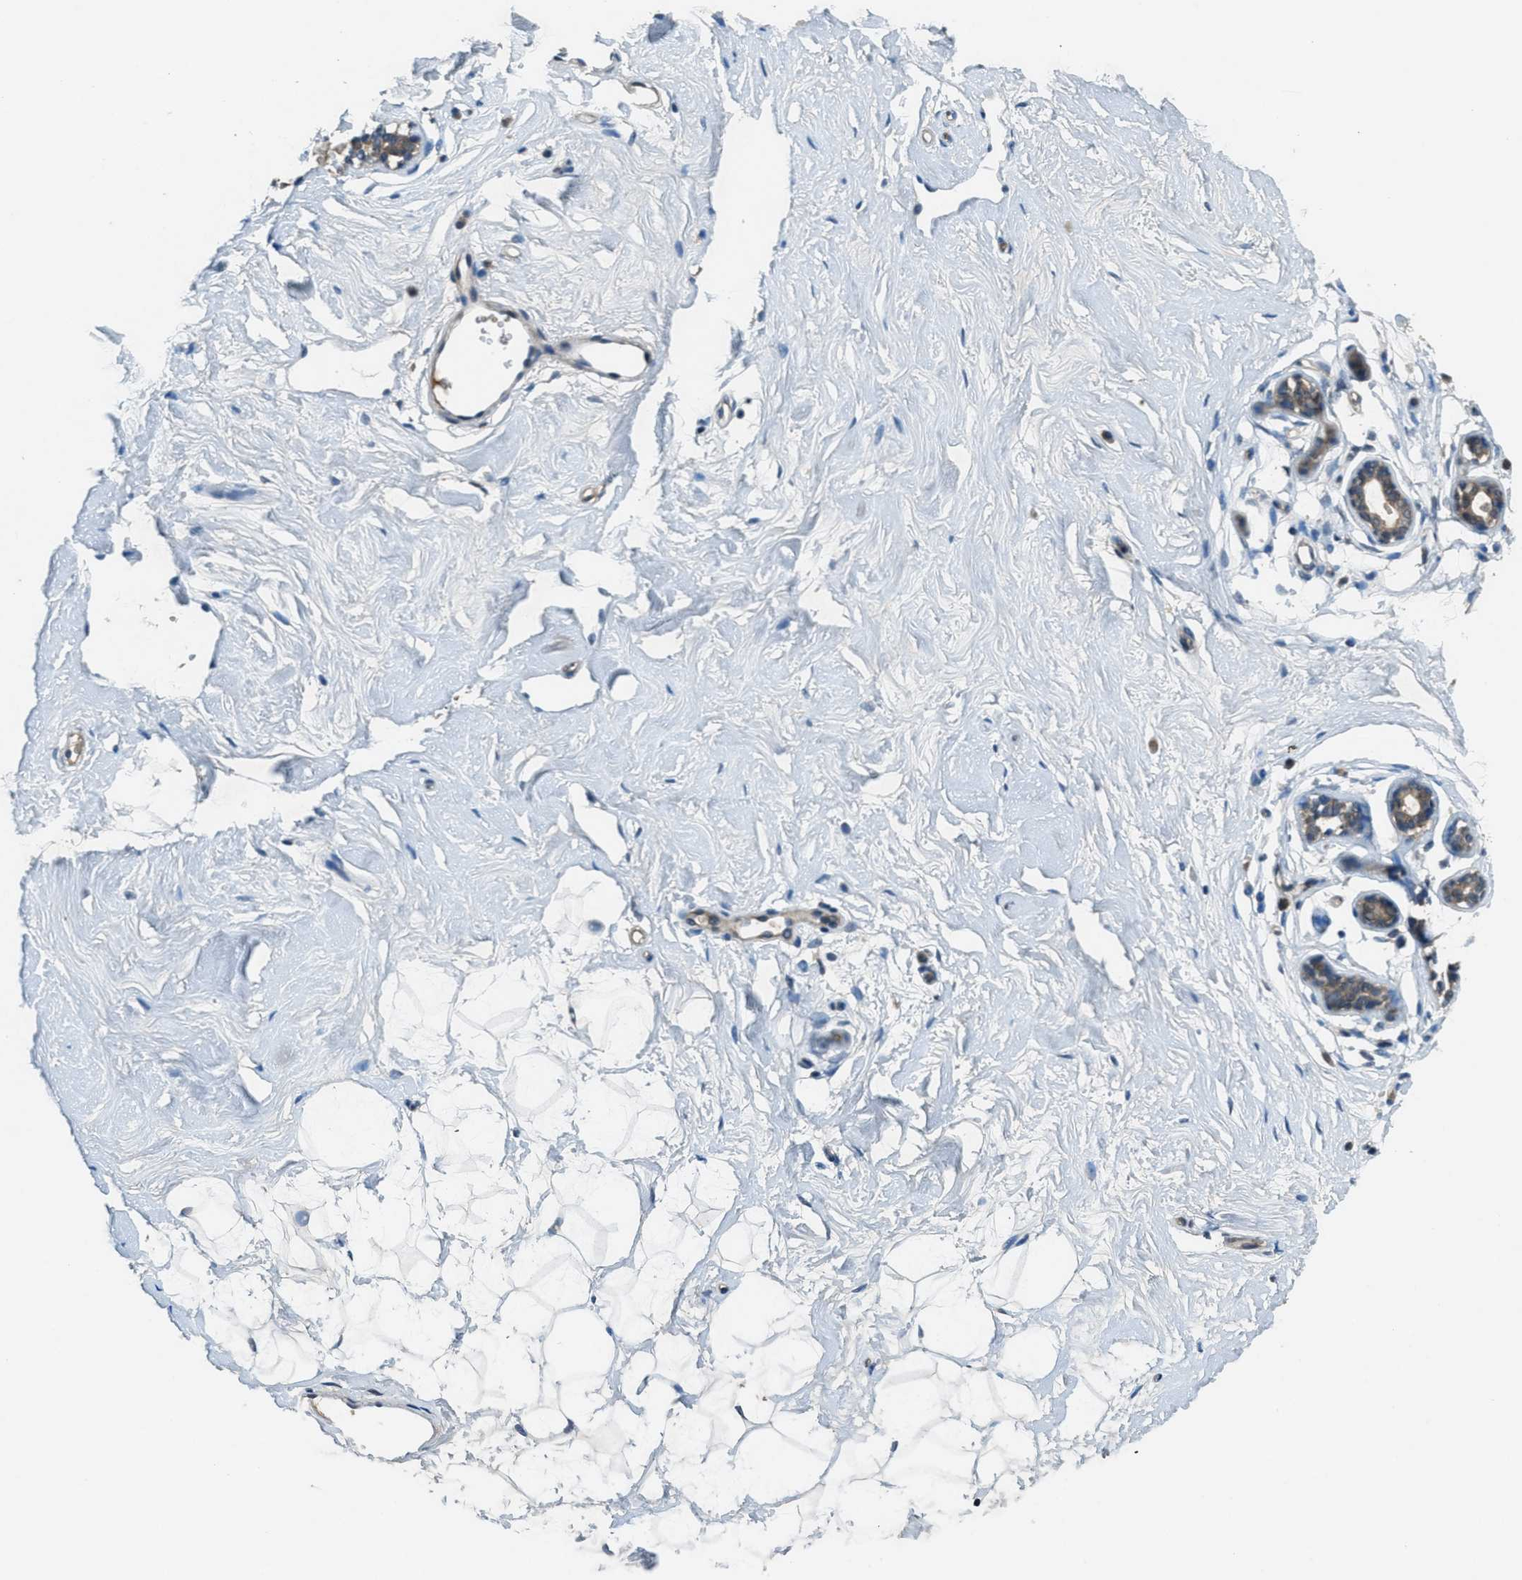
{"staining": {"intensity": "negative", "quantity": "none", "location": "none"}, "tissue": "breast", "cell_type": "Adipocytes", "image_type": "normal", "snomed": [{"axis": "morphology", "description": "Normal tissue, NOS"}, {"axis": "topography", "description": "Breast"}], "caption": "DAB (3,3'-diaminobenzidine) immunohistochemical staining of normal breast displays no significant staining in adipocytes. (Stains: DAB (3,3'-diaminobenzidine) immunohistochemistry with hematoxylin counter stain, Microscopy: brightfield microscopy at high magnification).", "gene": "DUSP6", "patient": {"sex": "female", "age": 23}}